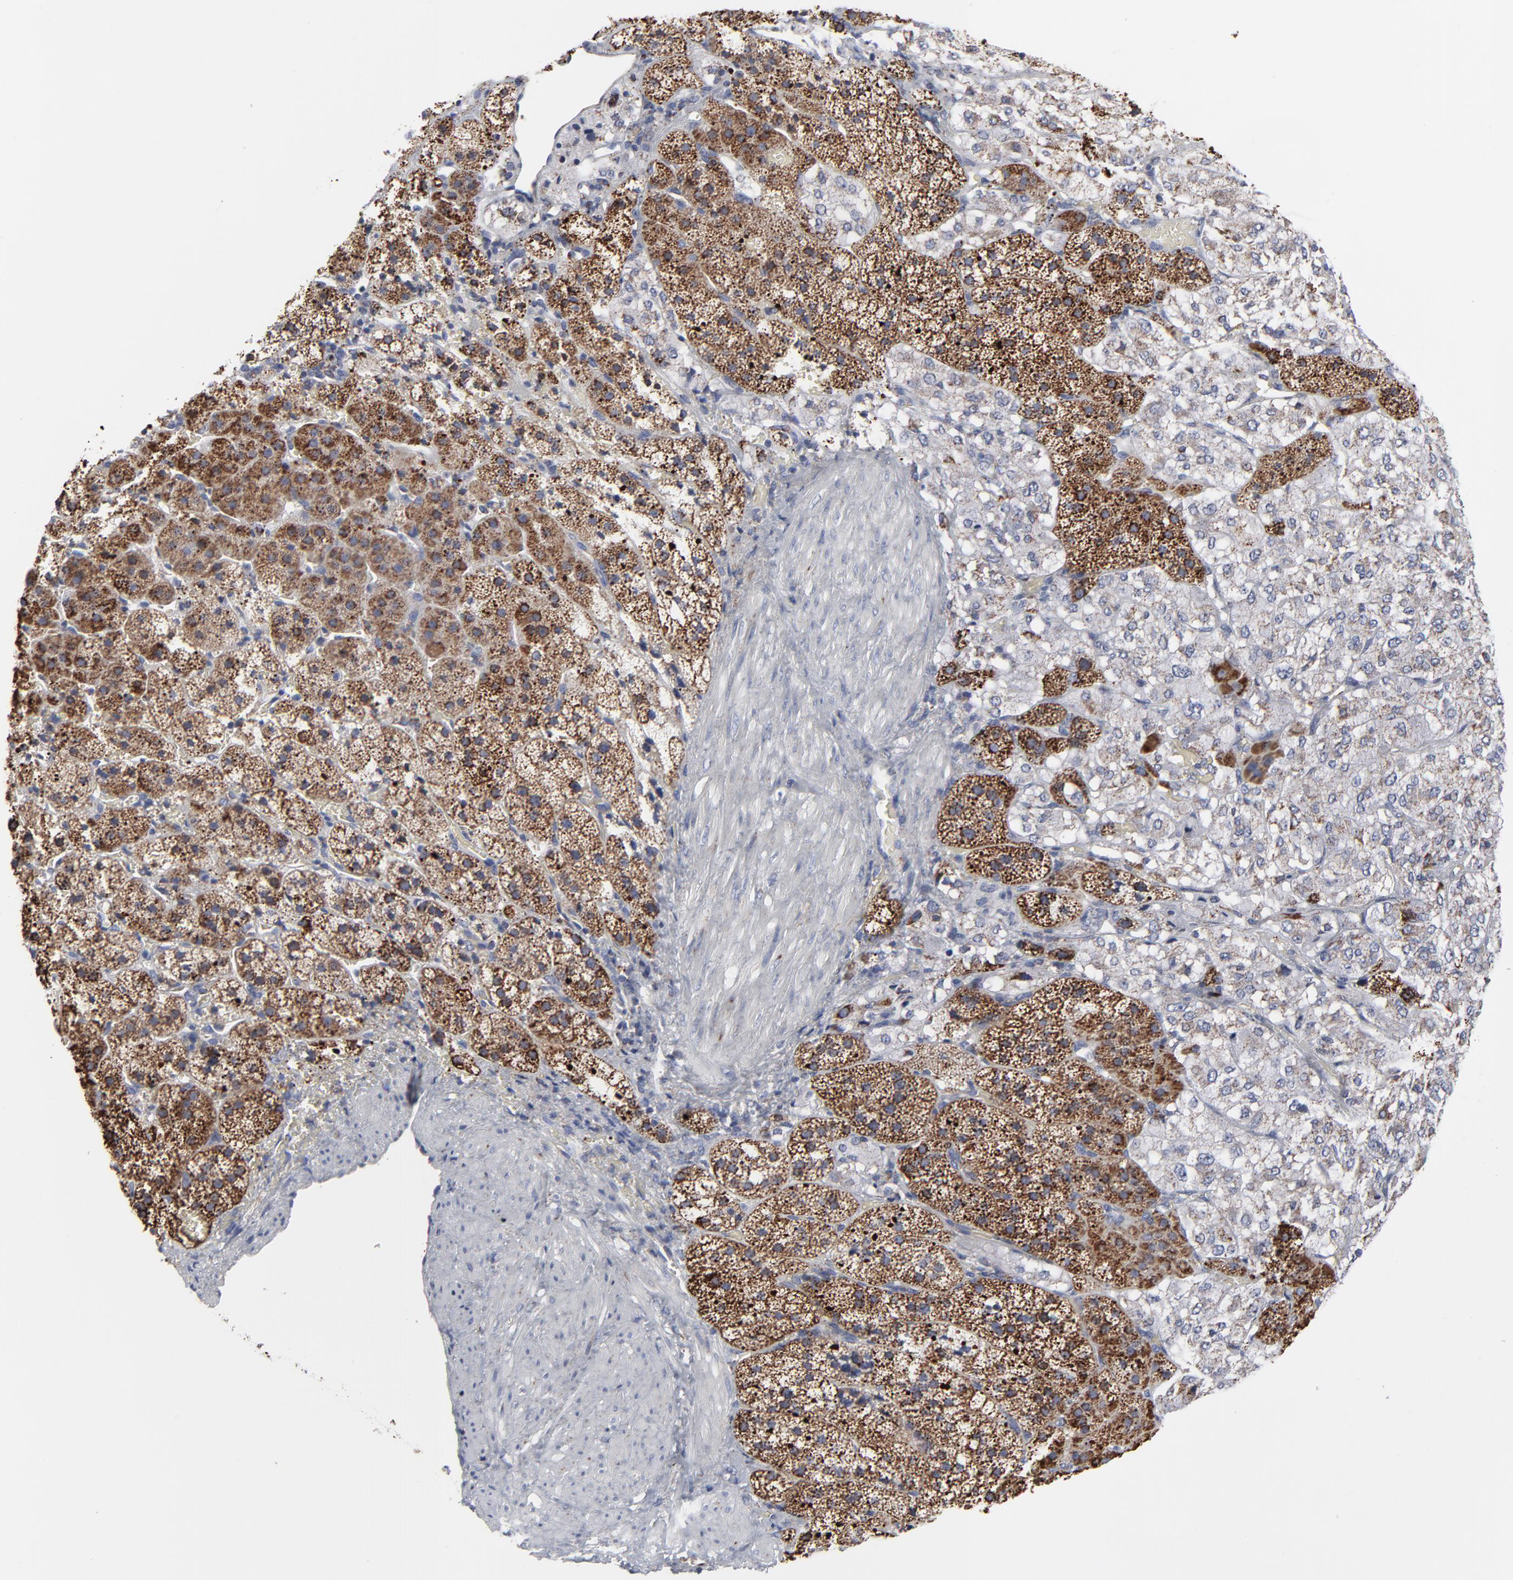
{"staining": {"intensity": "strong", "quantity": ">75%", "location": "cytoplasmic/membranous"}, "tissue": "adrenal gland", "cell_type": "Glandular cells", "image_type": "normal", "snomed": [{"axis": "morphology", "description": "Normal tissue, NOS"}, {"axis": "topography", "description": "Adrenal gland"}], "caption": "Adrenal gland stained for a protein demonstrates strong cytoplasmic/membranous positivity in glandular cells. (DAB (3,3'-diaminobenzidine) = brown stain, brightfield microscopy at high magnification).", "gene": "TXNRD2", "patient": {"sex": "female", "age": 44}}